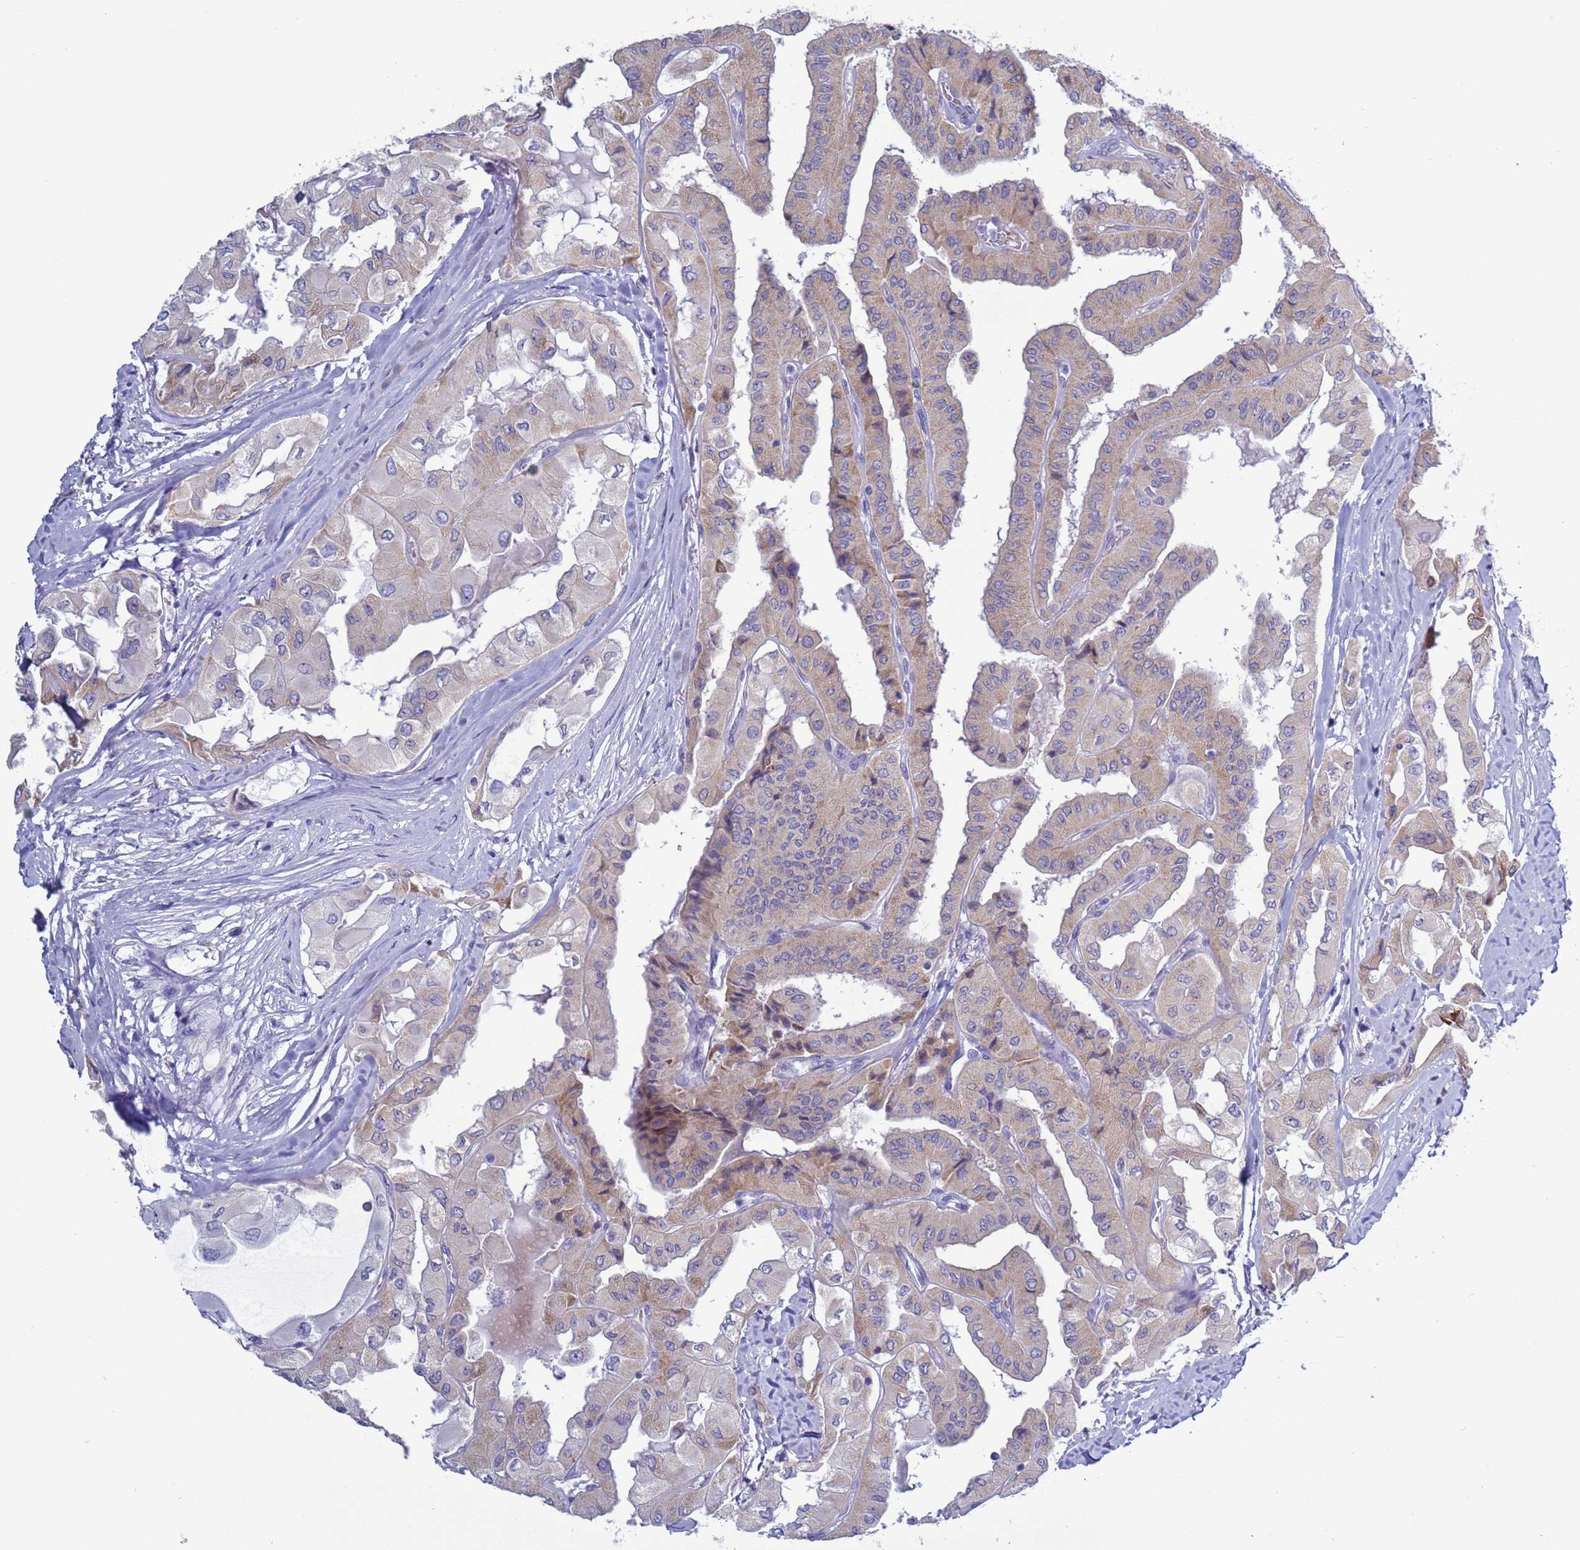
{"staining": {"intensity": "weak", "quantity": "25%-75%", "location": "cytoplasmic/membranous"}, "tissue": "thyroid cancer", "cell_type": "Tumor cells", "image_type": "cancer", "snomed": [{"axis": "morphology", "description": "Normal tissue, NOS"}, {"axis": "morphology", "description": "Papillary adenocarcinoma, NOS"}, {"axis": "topography", "description": "Thyroid gland"}], "caption": "Immunohistochemical staining of thyroid cancer displays weak cytoplasmic/membranous protein staining in approximately 25%-75% of tumor cells.", "gene": "ABHD17B", "patient": {"sex": "female", "age": 59}}